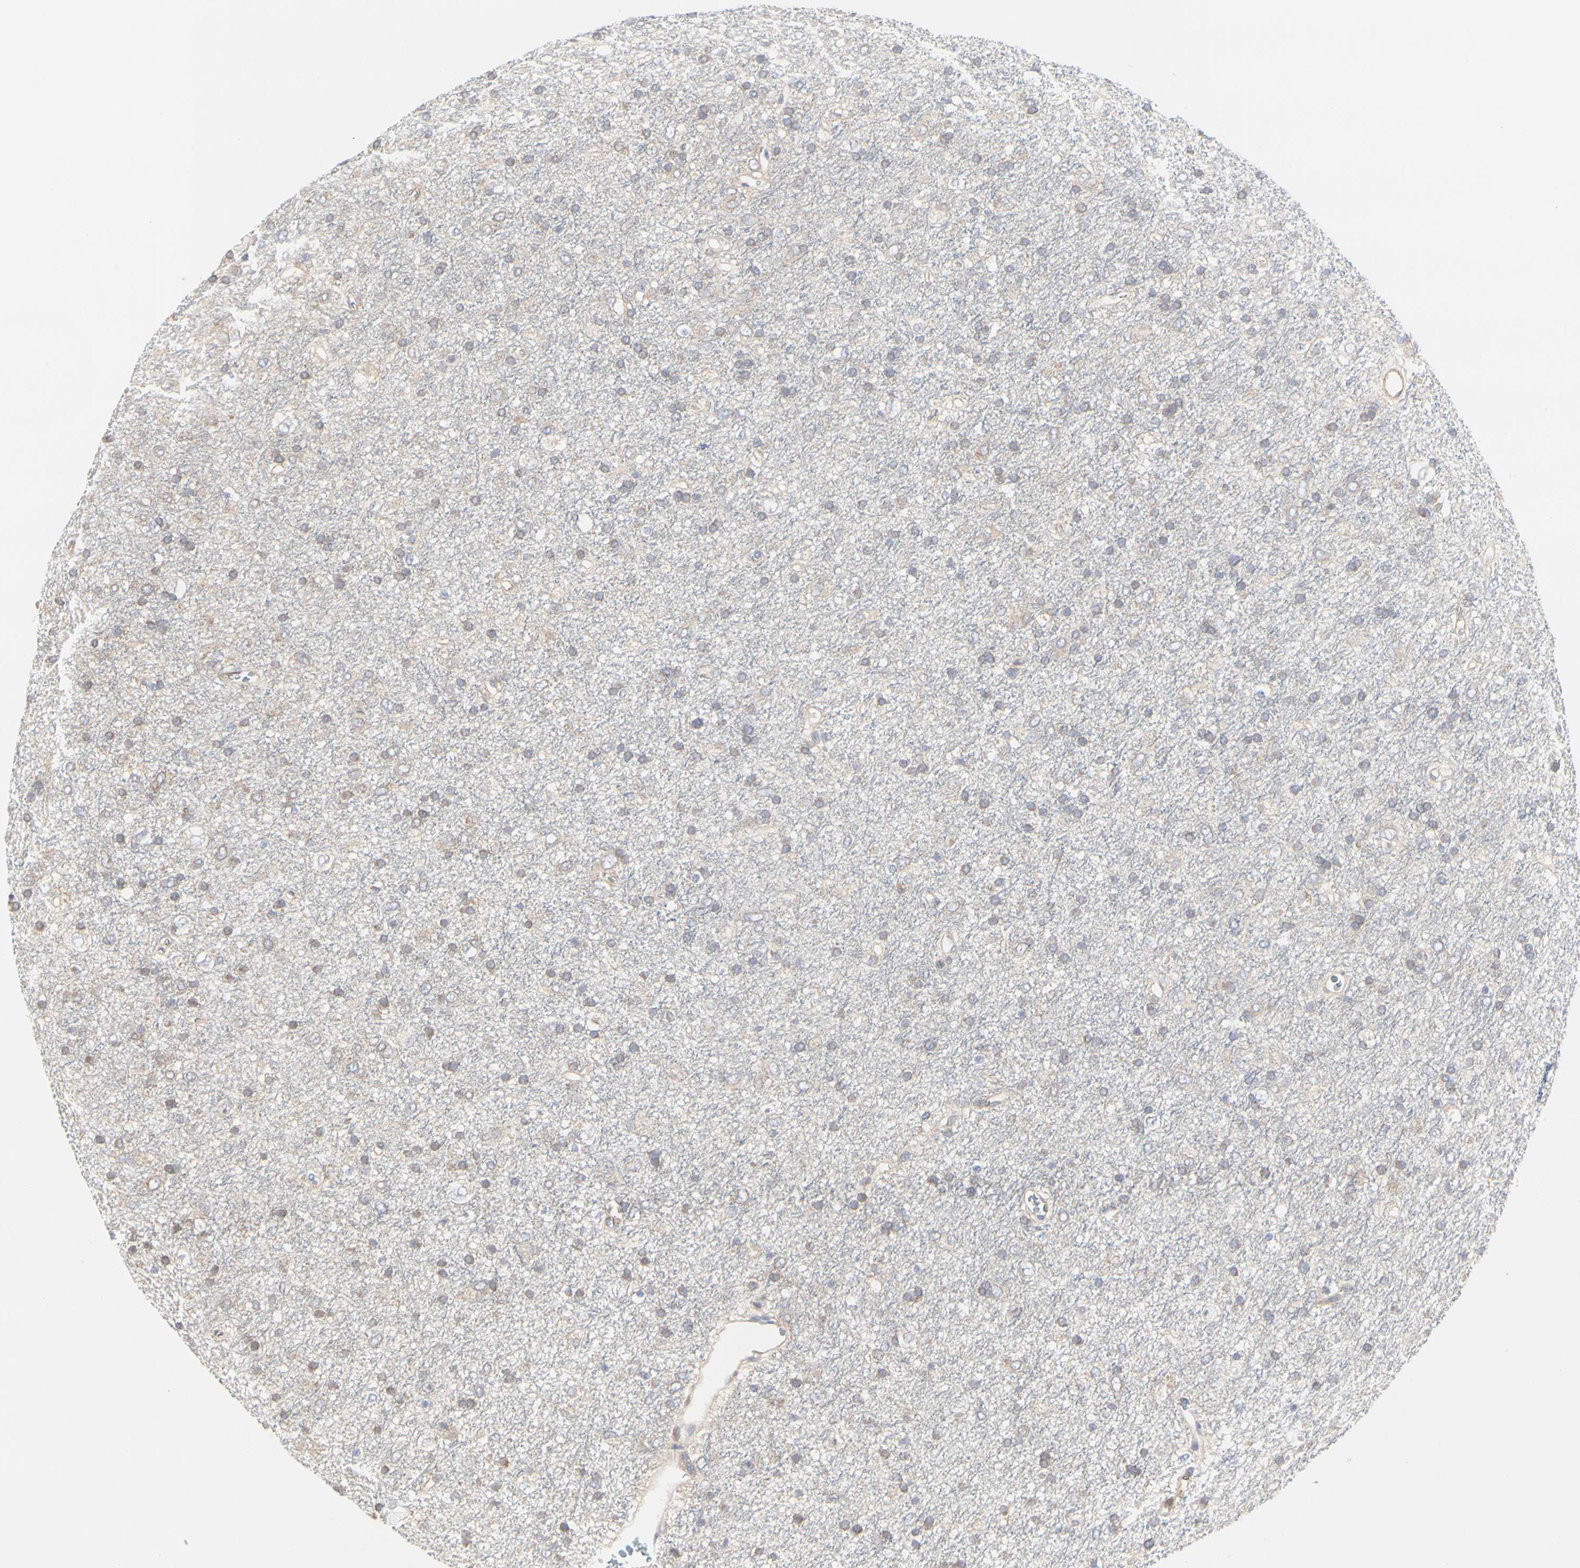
{"staining": {"intensity": "moderate", "quantity": ">75%", "location": "cytoplasmic/membranous"}, "tissue": "glioma", "cell_type": "Tumor cells", "image_type": "cancer", "snomed": [{"axis": "morphology", "description": "Glioma, malignant, Low grade"}, {"axis": "topography", "description": "Brain"}], "caption": "The image displays immunohistochemical staining of malignant glioma (low-grade). There is moderate cytoplasmic/membranous positivity is appreciated in approximately >75% of tumor cells. (DAB IHC, brown staining for protein, blue staining for nuclei).", "gene": "C3orf52", "patient": {"sex": "male", "age": 77}}